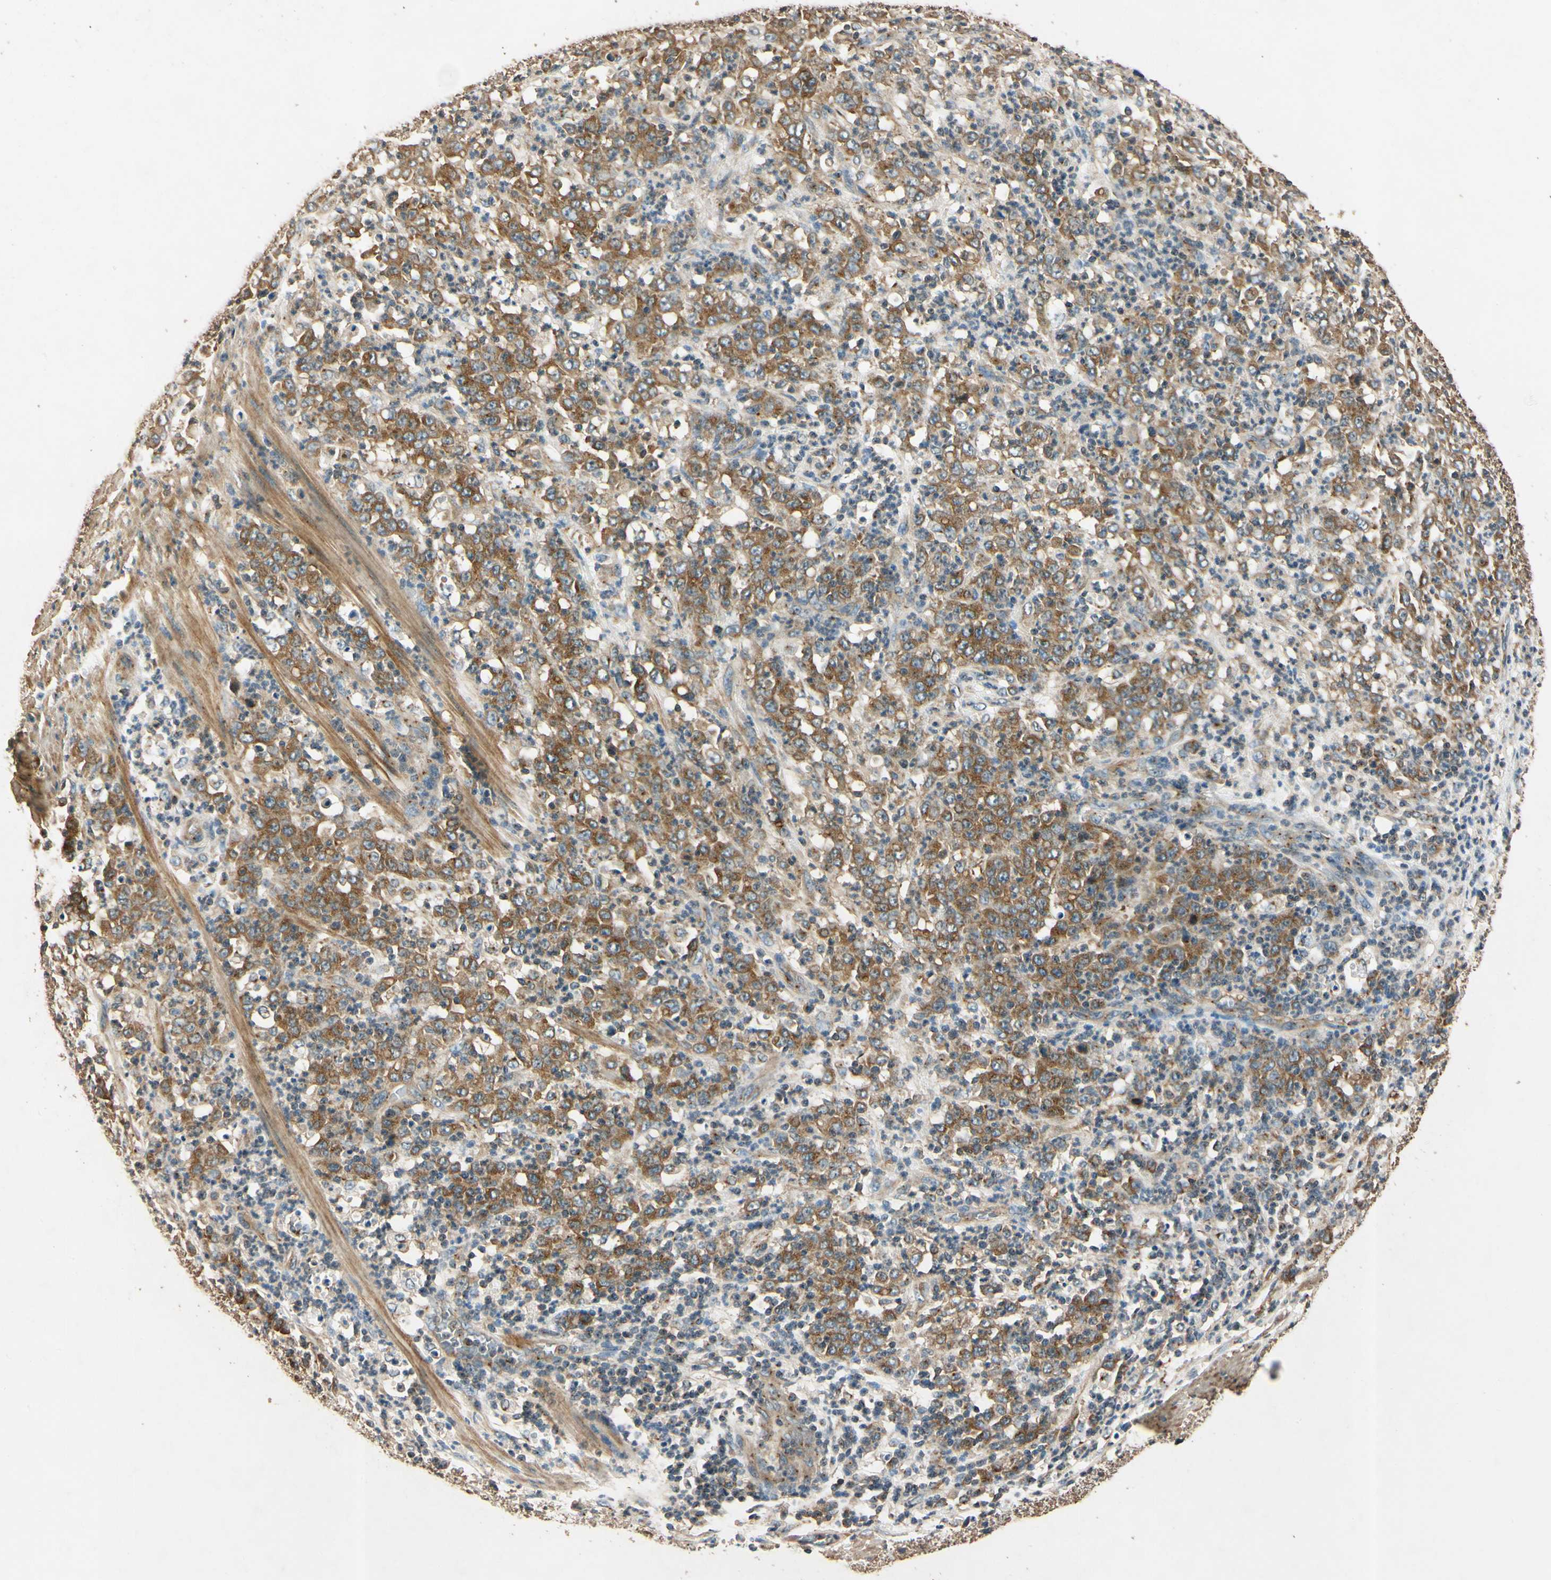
{"staining": {"intensity": "moderate", "quantity": ">75%", "location": "cytoplasmic/membranous"}, "tissue": "stomach cancer", "cell_type": "Tumor cells", "image_type": "cancer", "snomed": [{"axis": "morphology", "description": "Adenocarcinoma, NOS"}, {"axis": "topography", "description": "Stomach, lower"}], "caption": "Immunohistochemistry of human adenocarcinoma (stomach) displays medium levels of moderate cytoplasmic/membranous staining in approximately >75% of tumor cells.", "gene": "AKAP9", "patient": {"sex": "female", "age": 71}}